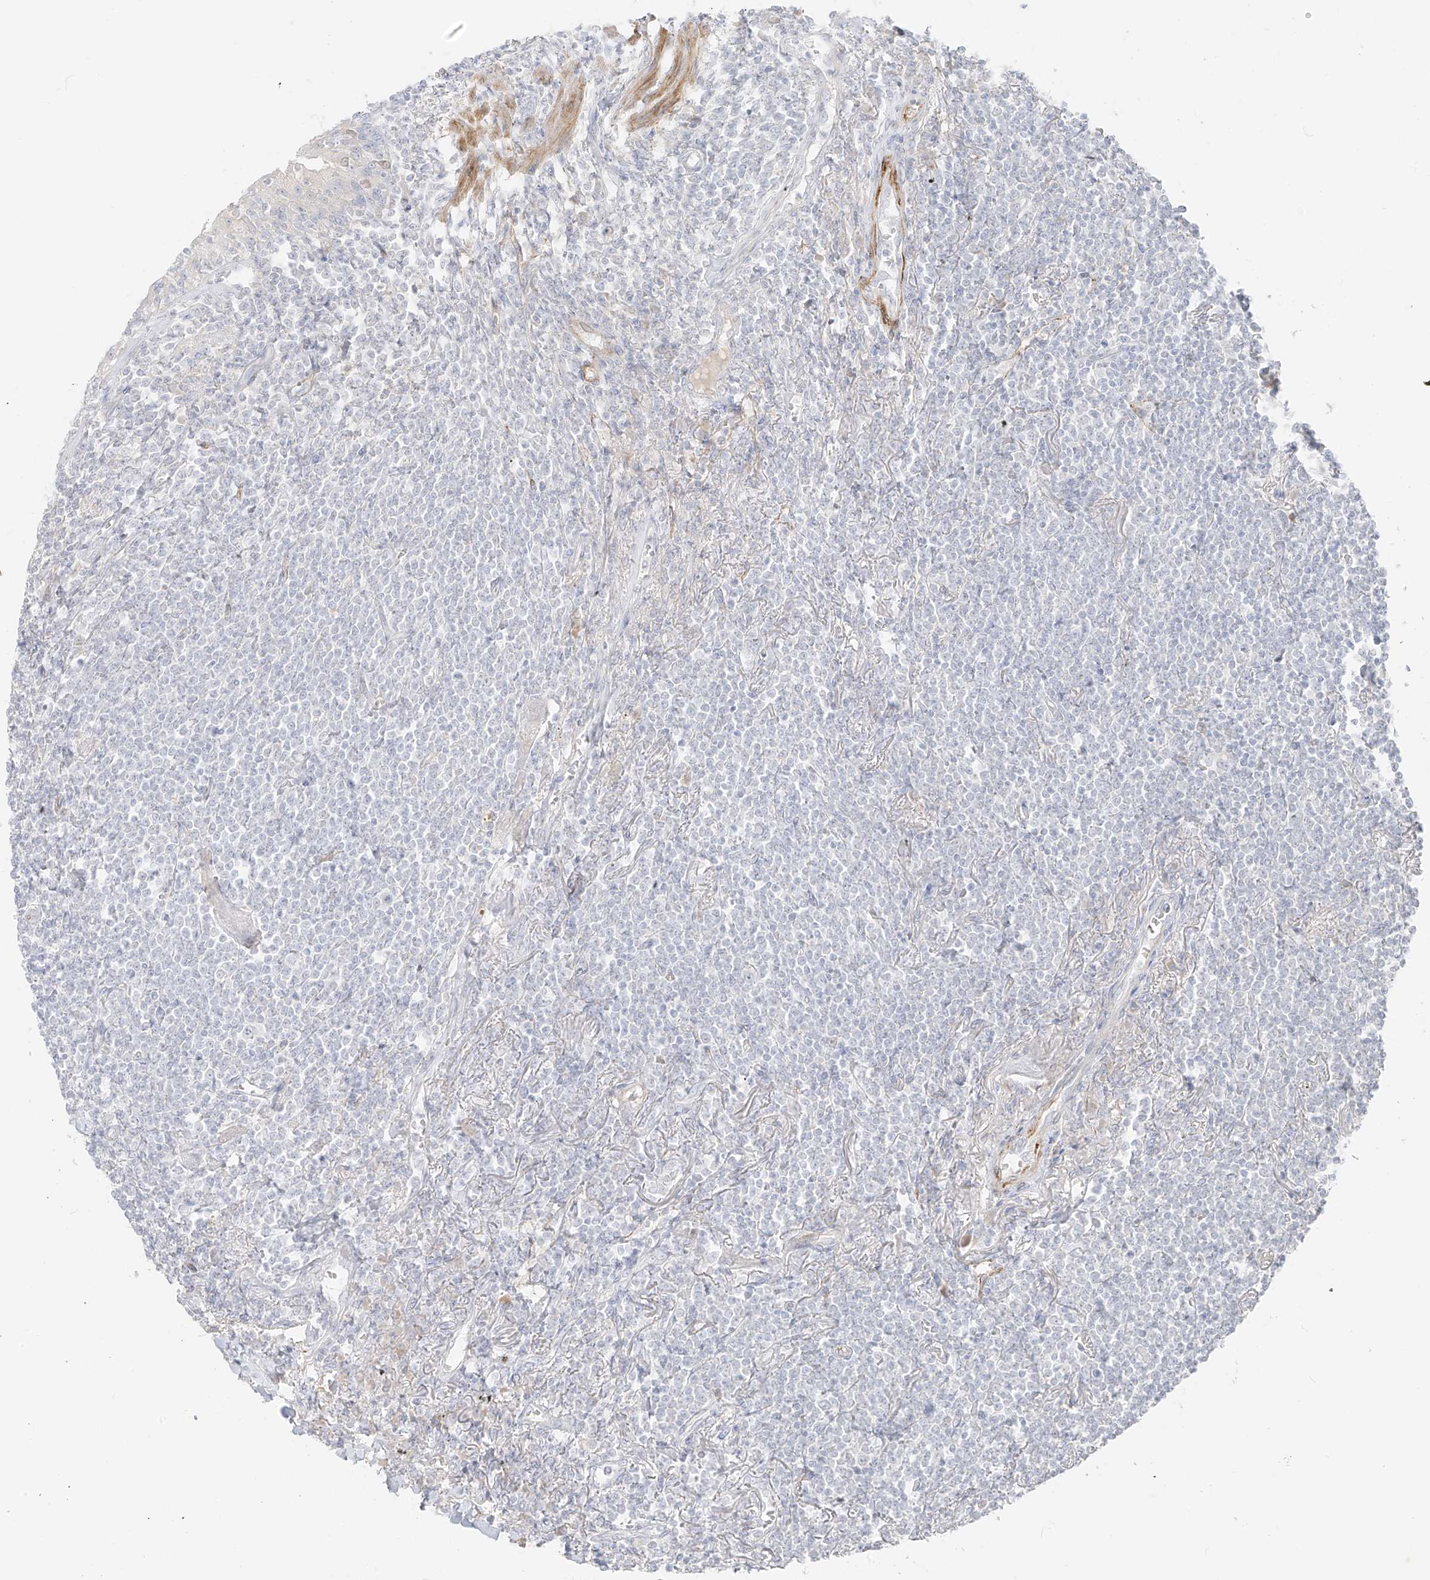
{"staining": {"intensity": "negative", "quantity": "none", "location": "none"}, "tissue": "lymphoma", "cell_type": "Tumor cells", "image_type": "cancer", "snomed": [{"axis": "morphology", "description": "Malignant lymphoma, non-Hodgkin's type, Low grade"}, {"axis": "topography", "description": "Lung"}], "caption": "The immunohistochemistry image has no significant staining in tumor cells of lymphoma tissue.", "gene": "C11orf87", "patient": {"sex": "female", "age": 71}}